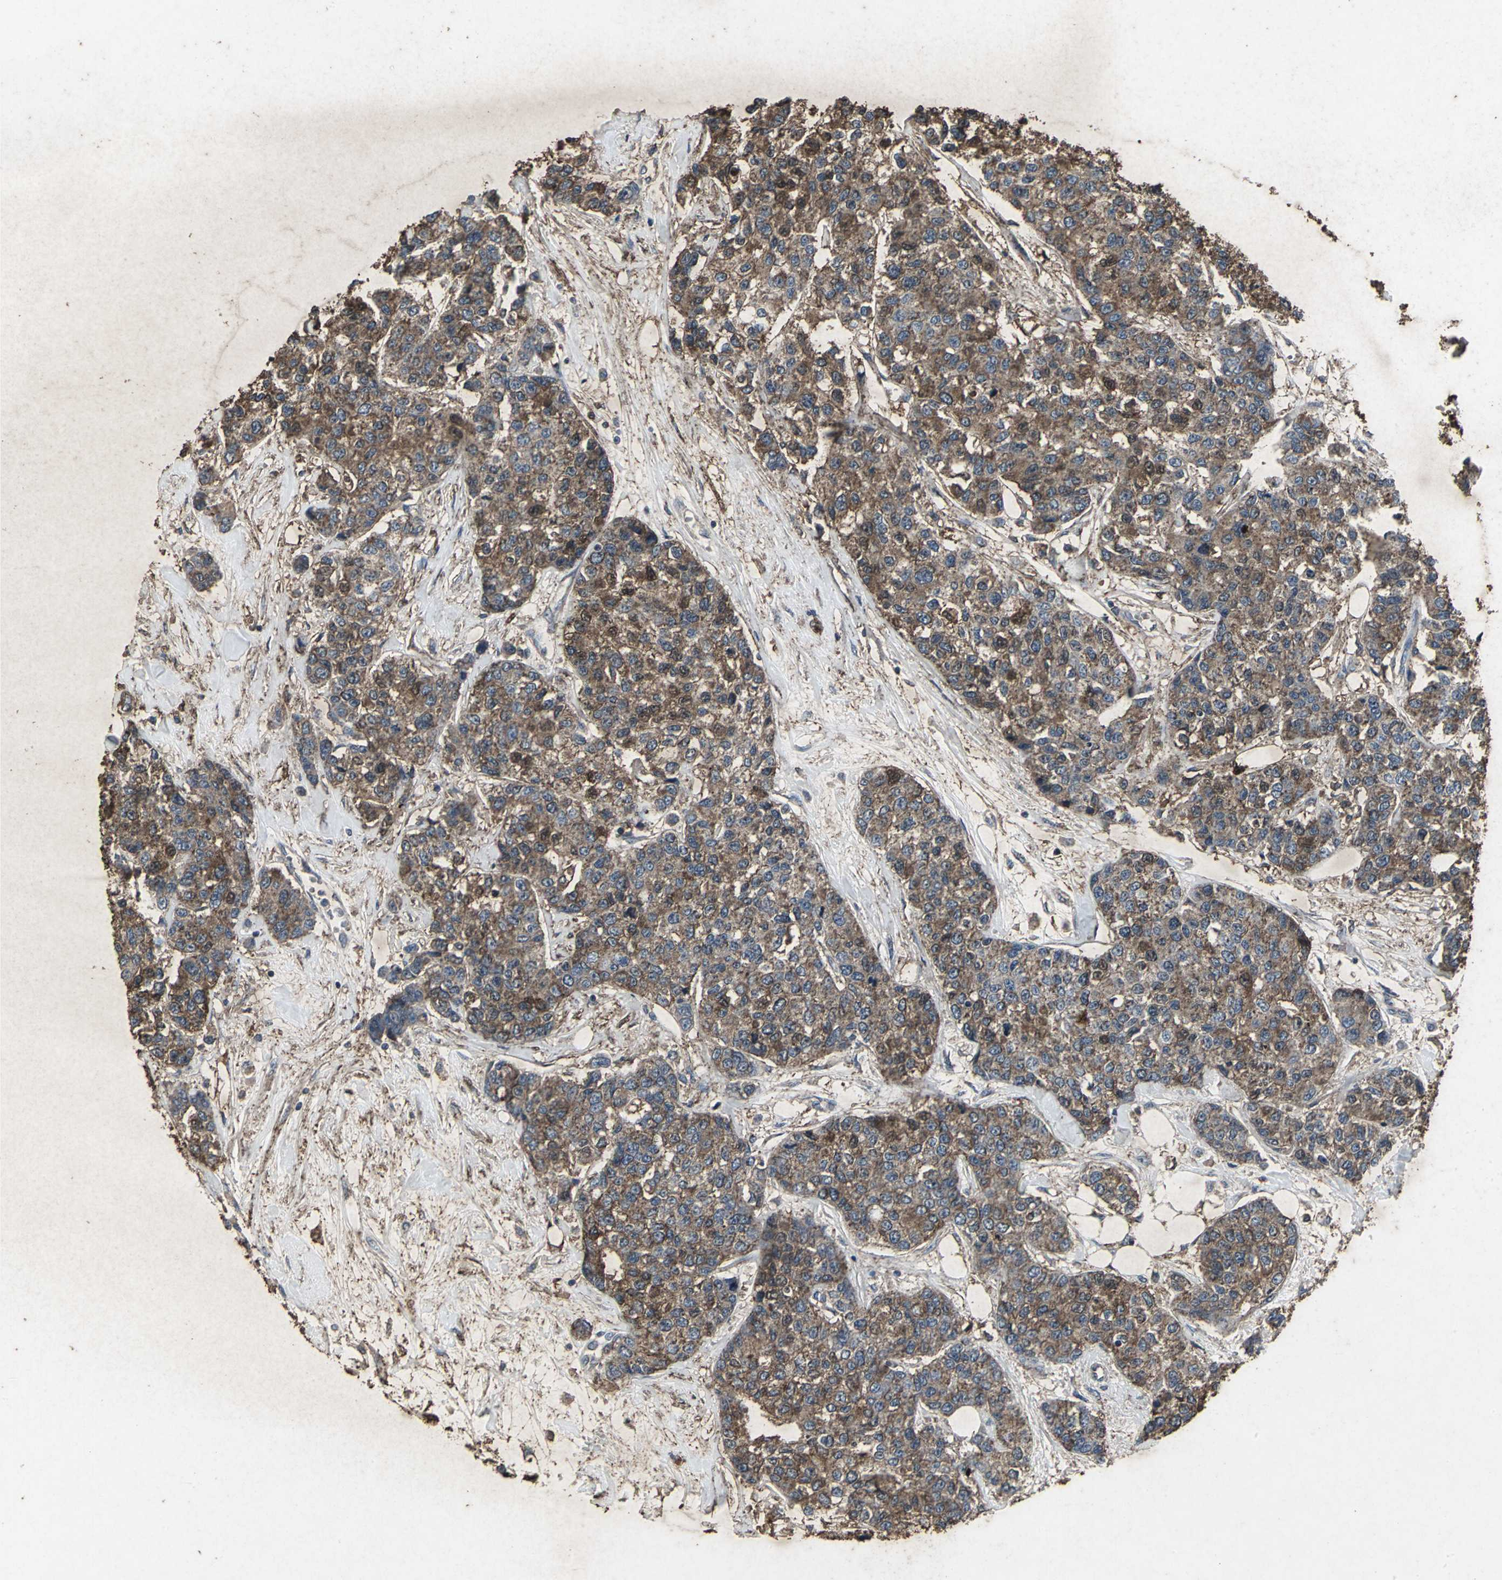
{"staining": {"intensity": "strong", "quantity": ">75%", "location": "cytoplasmic/membranous"}, "tissue": "breast cancer", "cell_type": "Tumor cells", "image_type": "cancer", "snomed": [{"axis": "morphology", "description": "Duct carcinoma"}, {"axis": "topography", "description": "Breast"}], "caption": "DAB (3,3'-diaminobenzidine) immunohistochemical staining of human breast cancer shows strong cytoplasmic/membranous protein staining in approximately >75% of tumor cells. (DAB IHC, brown staining for protein, blue staining for nuclei).", "gene": "CCR9", "patient": {"sex": "female", "age": 51}}